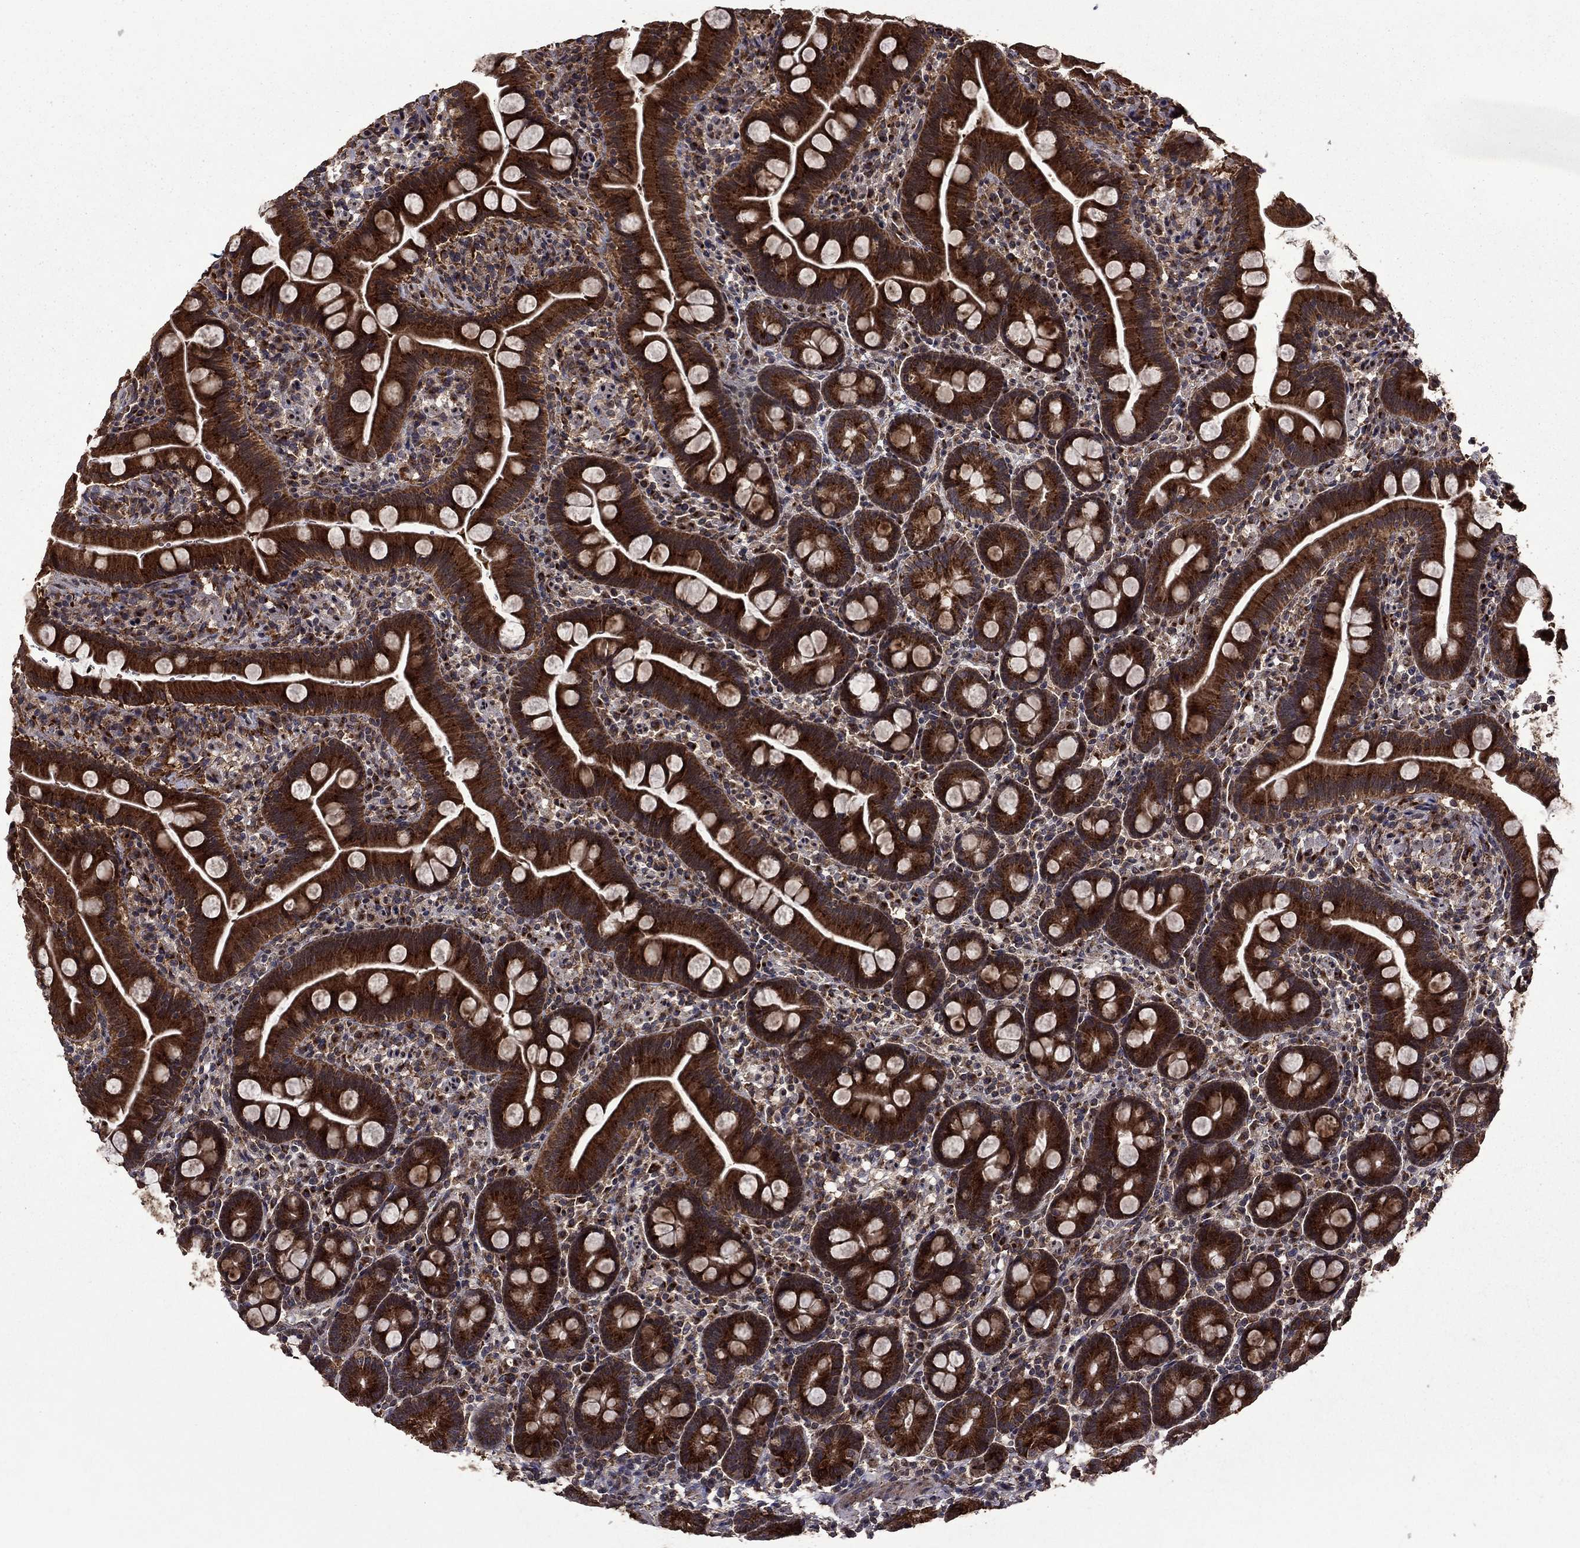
{"staining": {"intensity": "strong", "quantity": ">75%", "location": "cytoplasmic/membranous"}, "tissue": "small intestine", "cell_type": "Glandular cells", "image_type": "normal", "snomed": [{"axis": "morphology", "description": "Normal tissue, NOS"}, {"axis": "topography", "description": "Small intestine"}], "caption": "Brown immunohistochemical staining in benign small intestine reveals strong cytoplasmic/membranous expression in about >75% of glandular cells.", "gene": "ITM2B", "patient": {"sex": "female", "age": 44}}